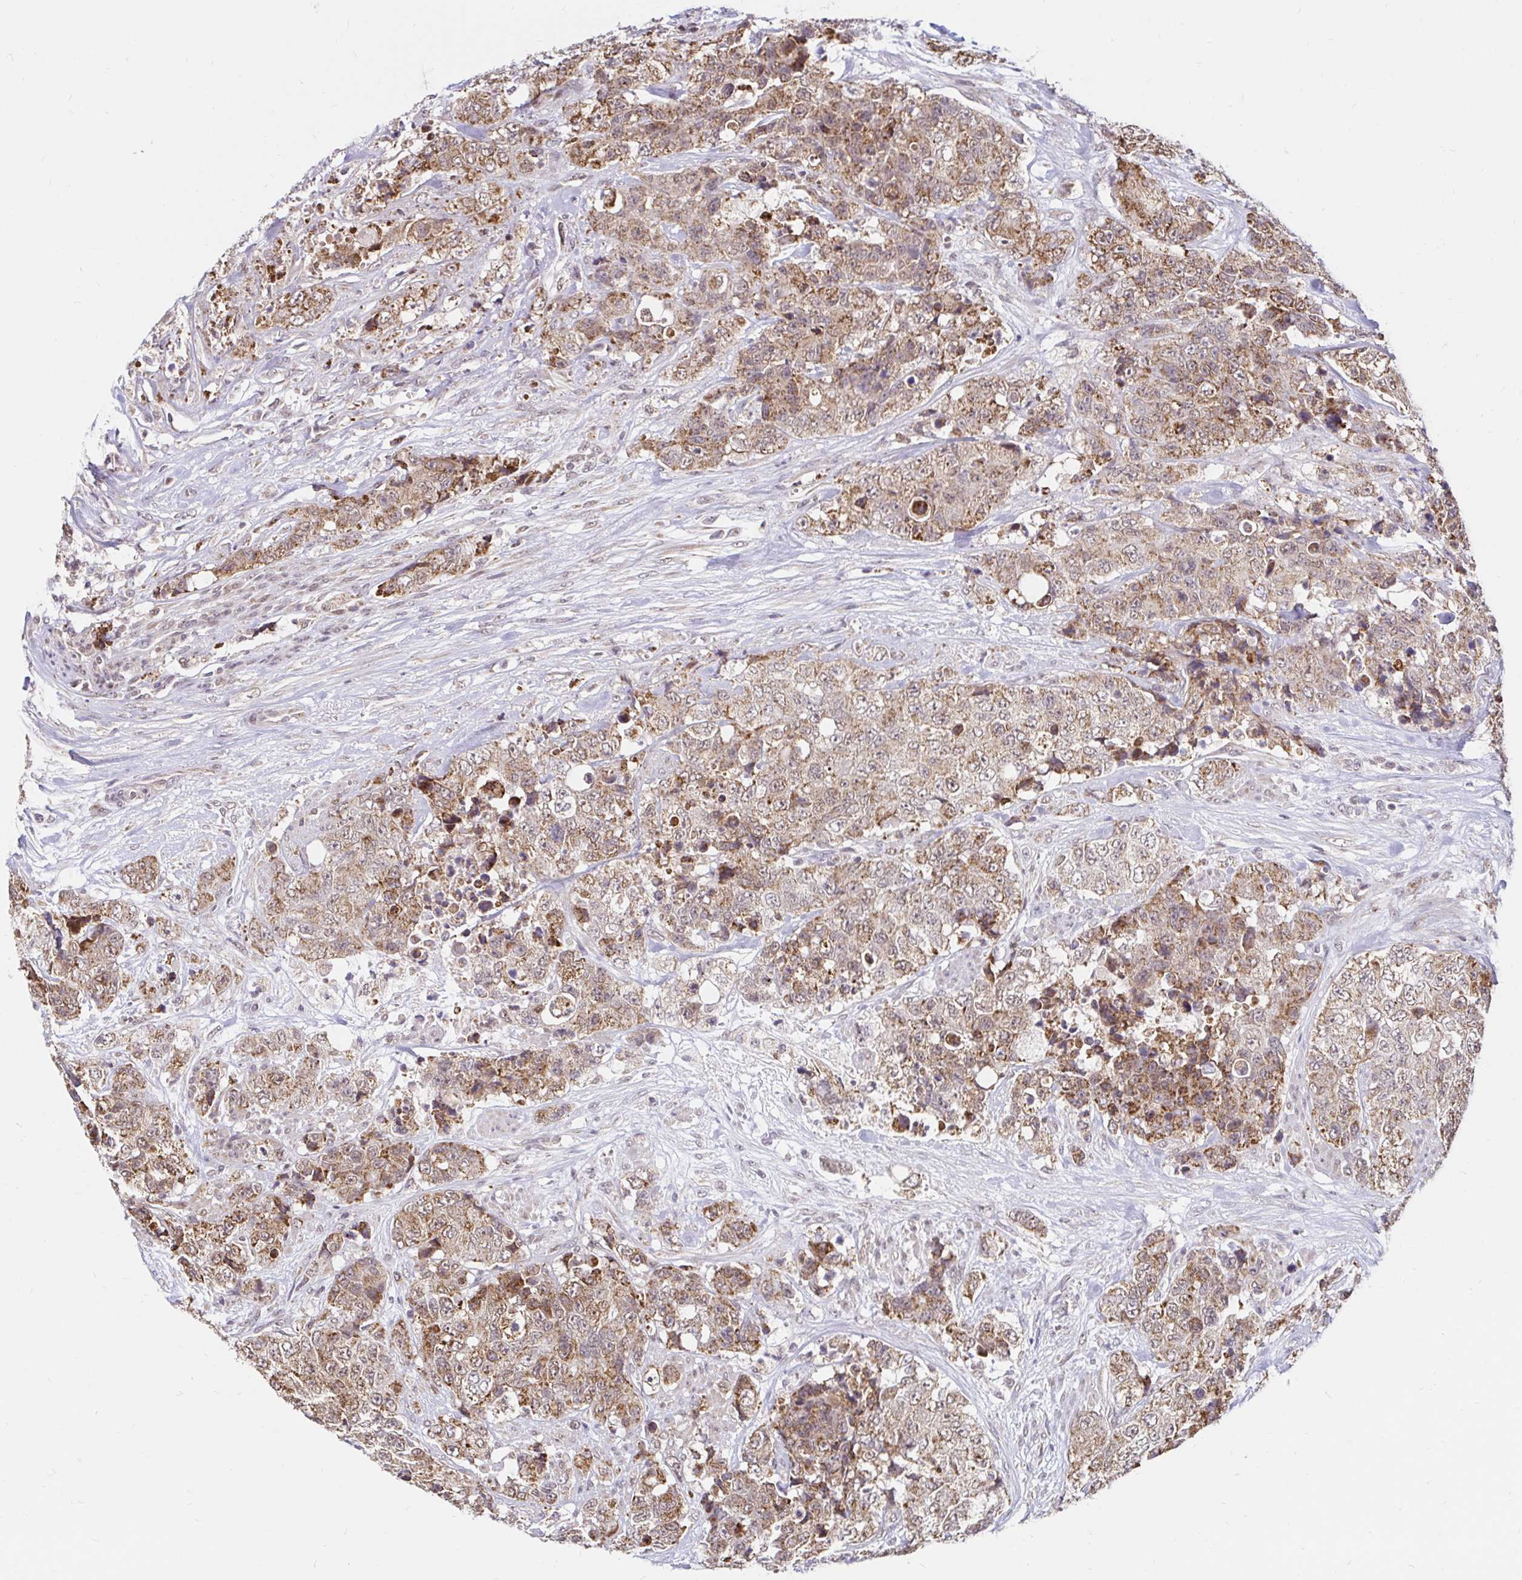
{"staining": {"intensity": "moderate", "quantity": ">75%", "location": "cytoplasmic/membranous"}, "tissue": "urothelial cancer", "cell_type": "Tumor cells", "image_type": "cancer", "snomed": [{"axis": "morphology", "description": "Urothelial carcinoma, High grade"}, {"axis": "topography", "description": "Urinary bladder"}], "caption": "Human urothelial carcinoma (high-grade) stained with a protein marker exhibits moderate staining in tumor cells.", "gene": "TIMM50", "patient": {"sex": "female", "age": 78}}